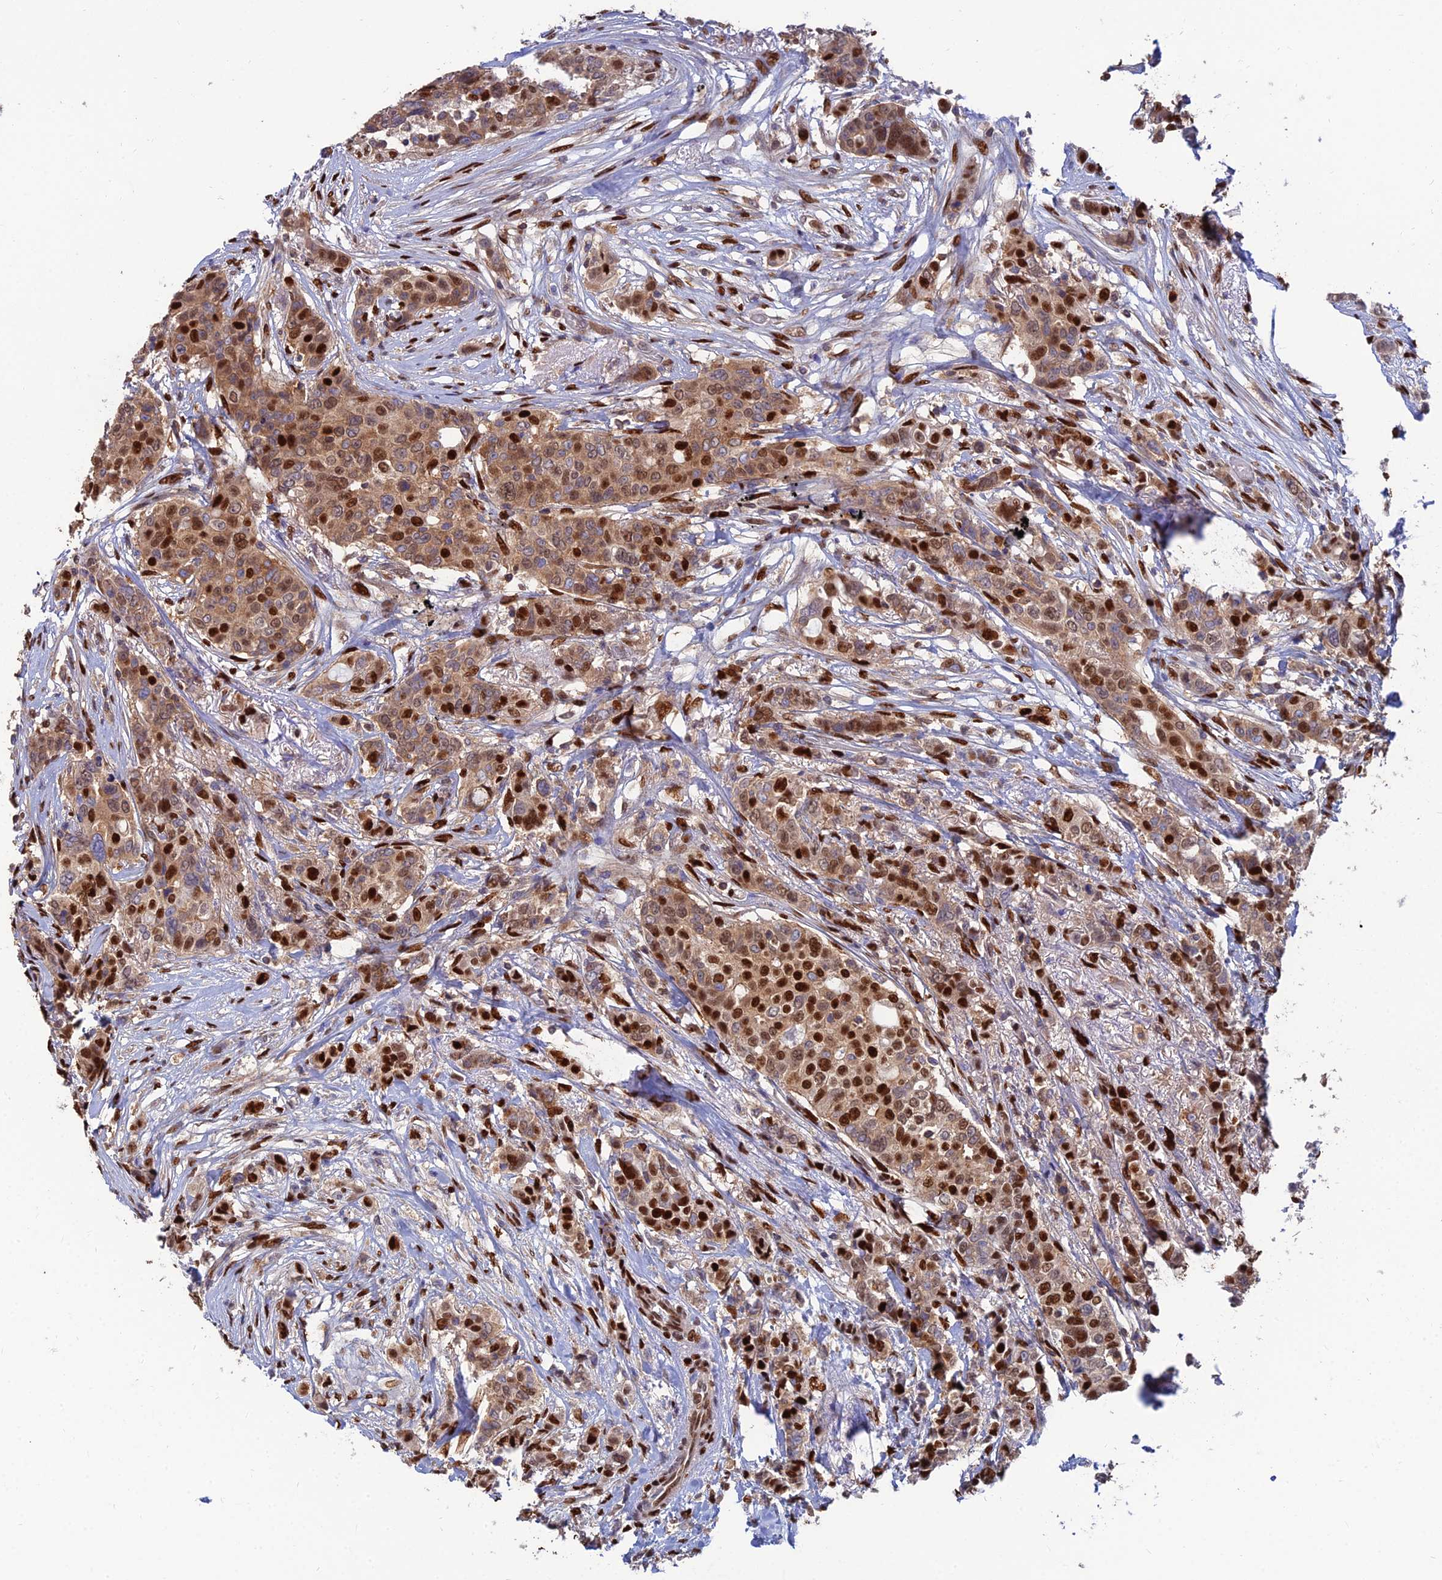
{"staining": {"intensity": "strong", "quantity": "25%-75%", "location": "cytoplasmic/membranous,nuclear"}, "tissue": "breast cancer", "cell_type": "Tumor cells", "image_type": "cancer", "snomed": [{"axis": "morphology", "description": "Lobular carcinoma"}, {"axis": "topography", "description": "Breast"}], "caption": "High-power microscopy captured an IHC micrograph of breast cancer, revealing strong cytoplasmic/membranous and nuclear staining in approximately 25%-75% of tumor cells.", "gene": "DNPEP", "patient": {"sex": "female", "age": 51}}